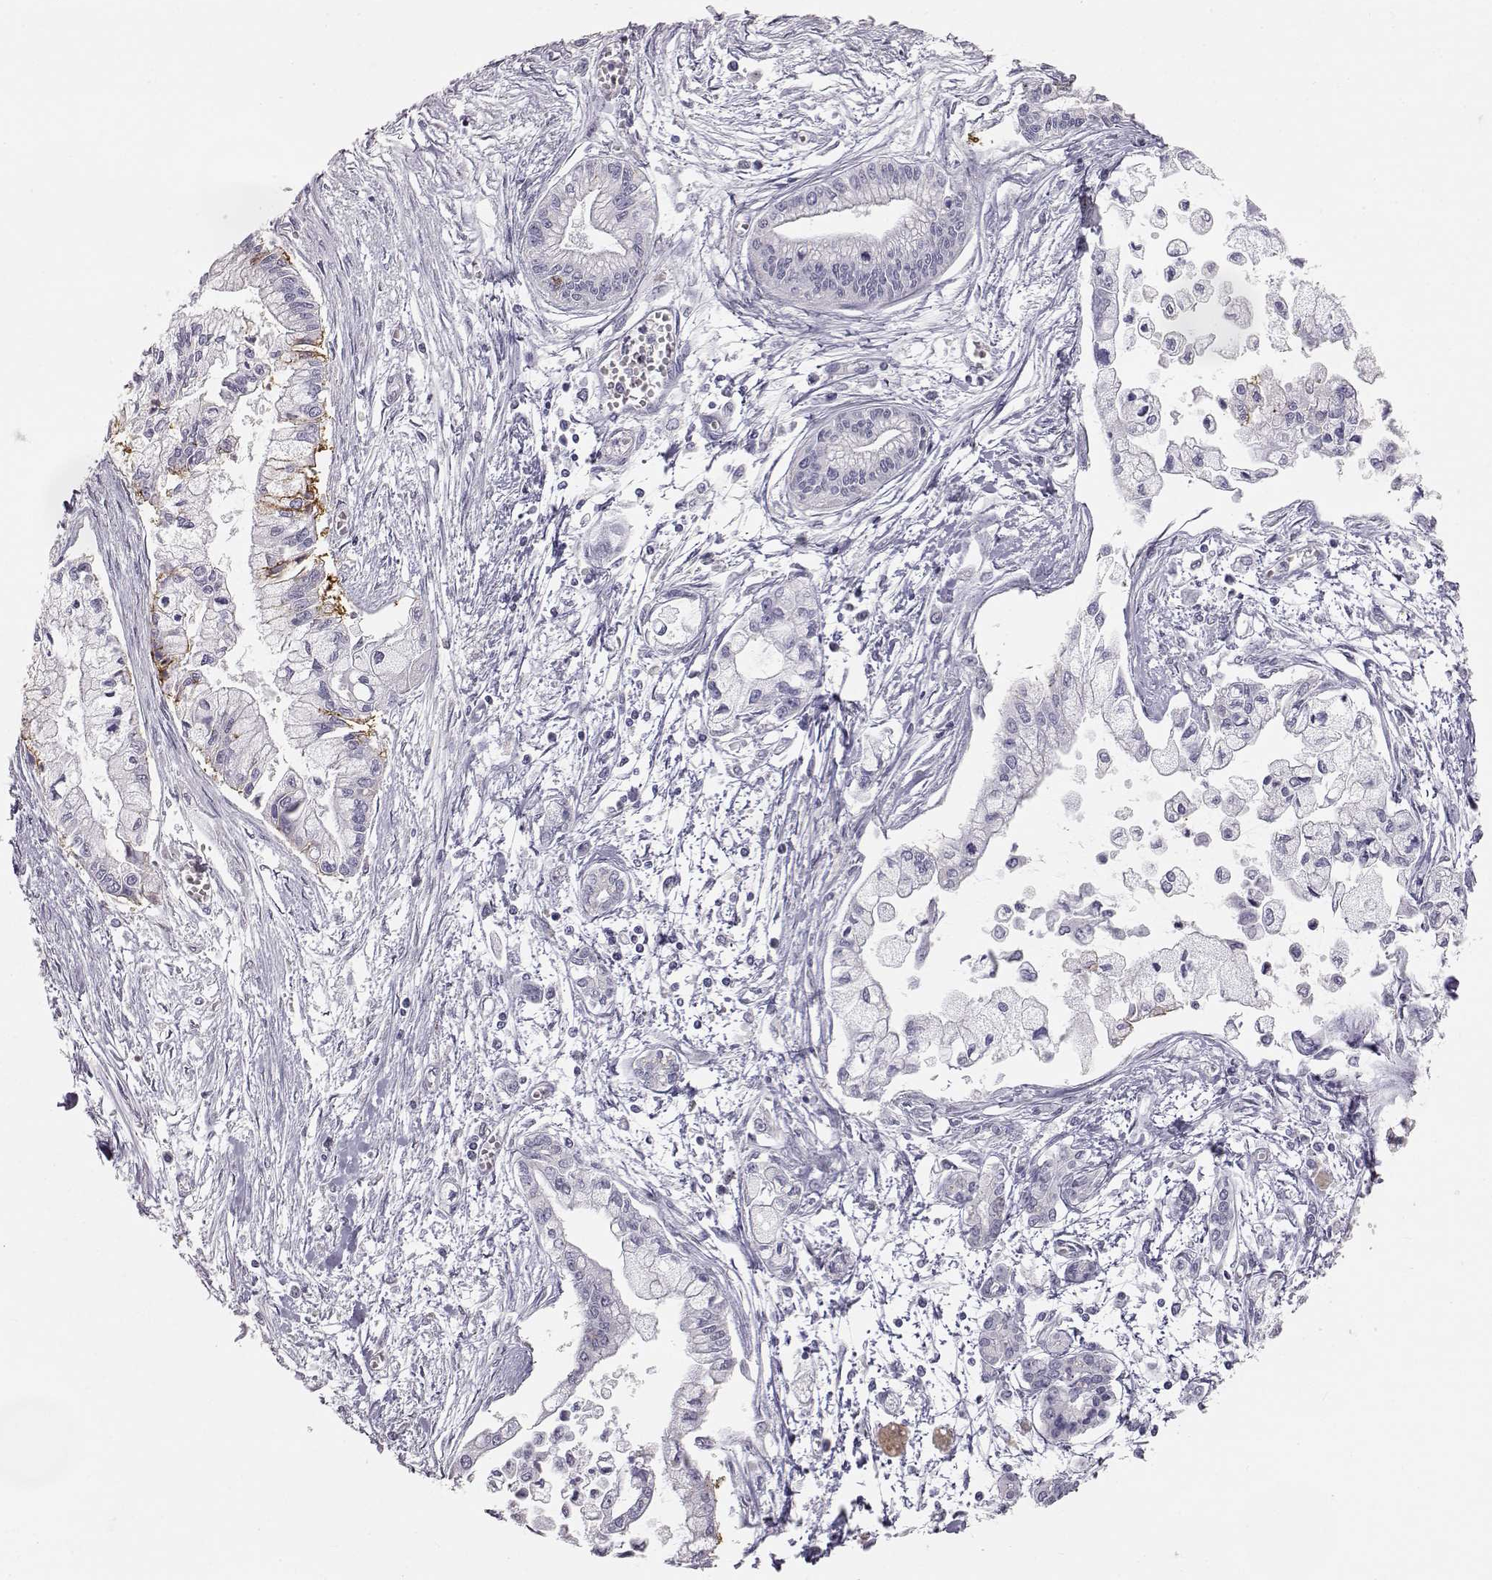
{"staining": {"intensity": "negative", "quantity": "none", "location": "none"}, "tissue": "pancreatic cancer", "cell_type": "Tumor cells", "image_type": "cancer", "snomed": [{"axis": "morphology", "description": "Adenocarcinoma, NOS"}, {"axis": "topography", "description": "Pancreas"}], "caption": "This micrograph is of pancreatic cancer (adenocarcinoma) stained with immunohistochemistry (IHC) to label a protein in brown with the nuclei are counter-stained blue. There is no expression in tumor cells. (Brightfield microscopy of DAB immunohistochemistry at high magnification).", "gene": "KRT33A", "patient": {"sex": "male", "age": 54}}